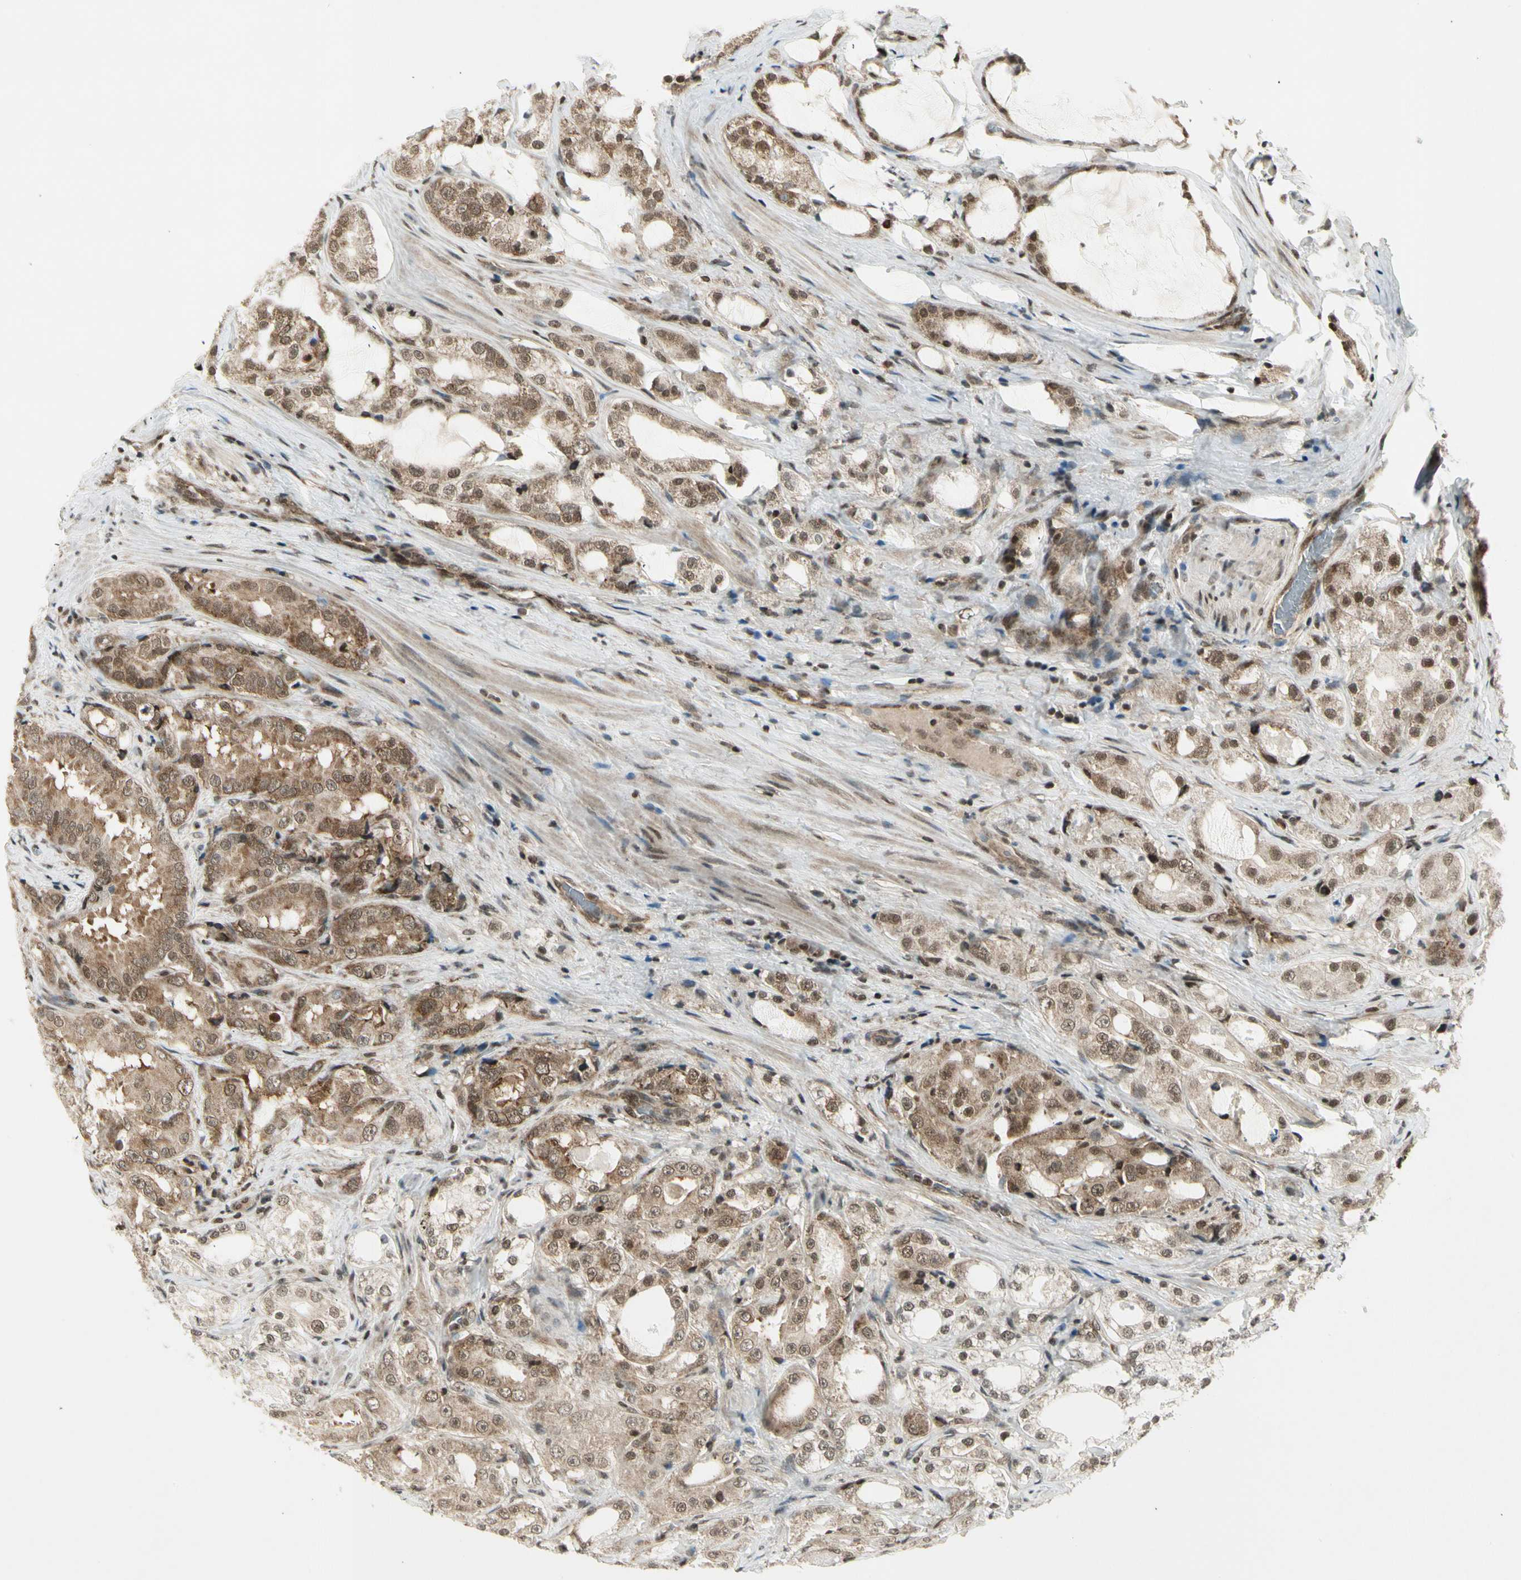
{"staining": {"intensity": "moderate", "quantity": "25%-75%", "location": "cytoplasmic/membranous"}, "tissue": "prostate cancer", "cell_type": "Tumor cells", "image_type": "cancer", "snomed": [{"axis": "morphology", "description": "Adenocarcinoma, High grade"}, {"axis": "topography", "description": "Prostate"}], "caption": "Protein staining of adenocarcinoma (high-grade) (prostate) tissue reveals moderate cytoplasmic/membranous staining in approximately 25%-75% of tumor cells.", "gene": "SMN2", "patient": {"sex": "male", "age": 73}}